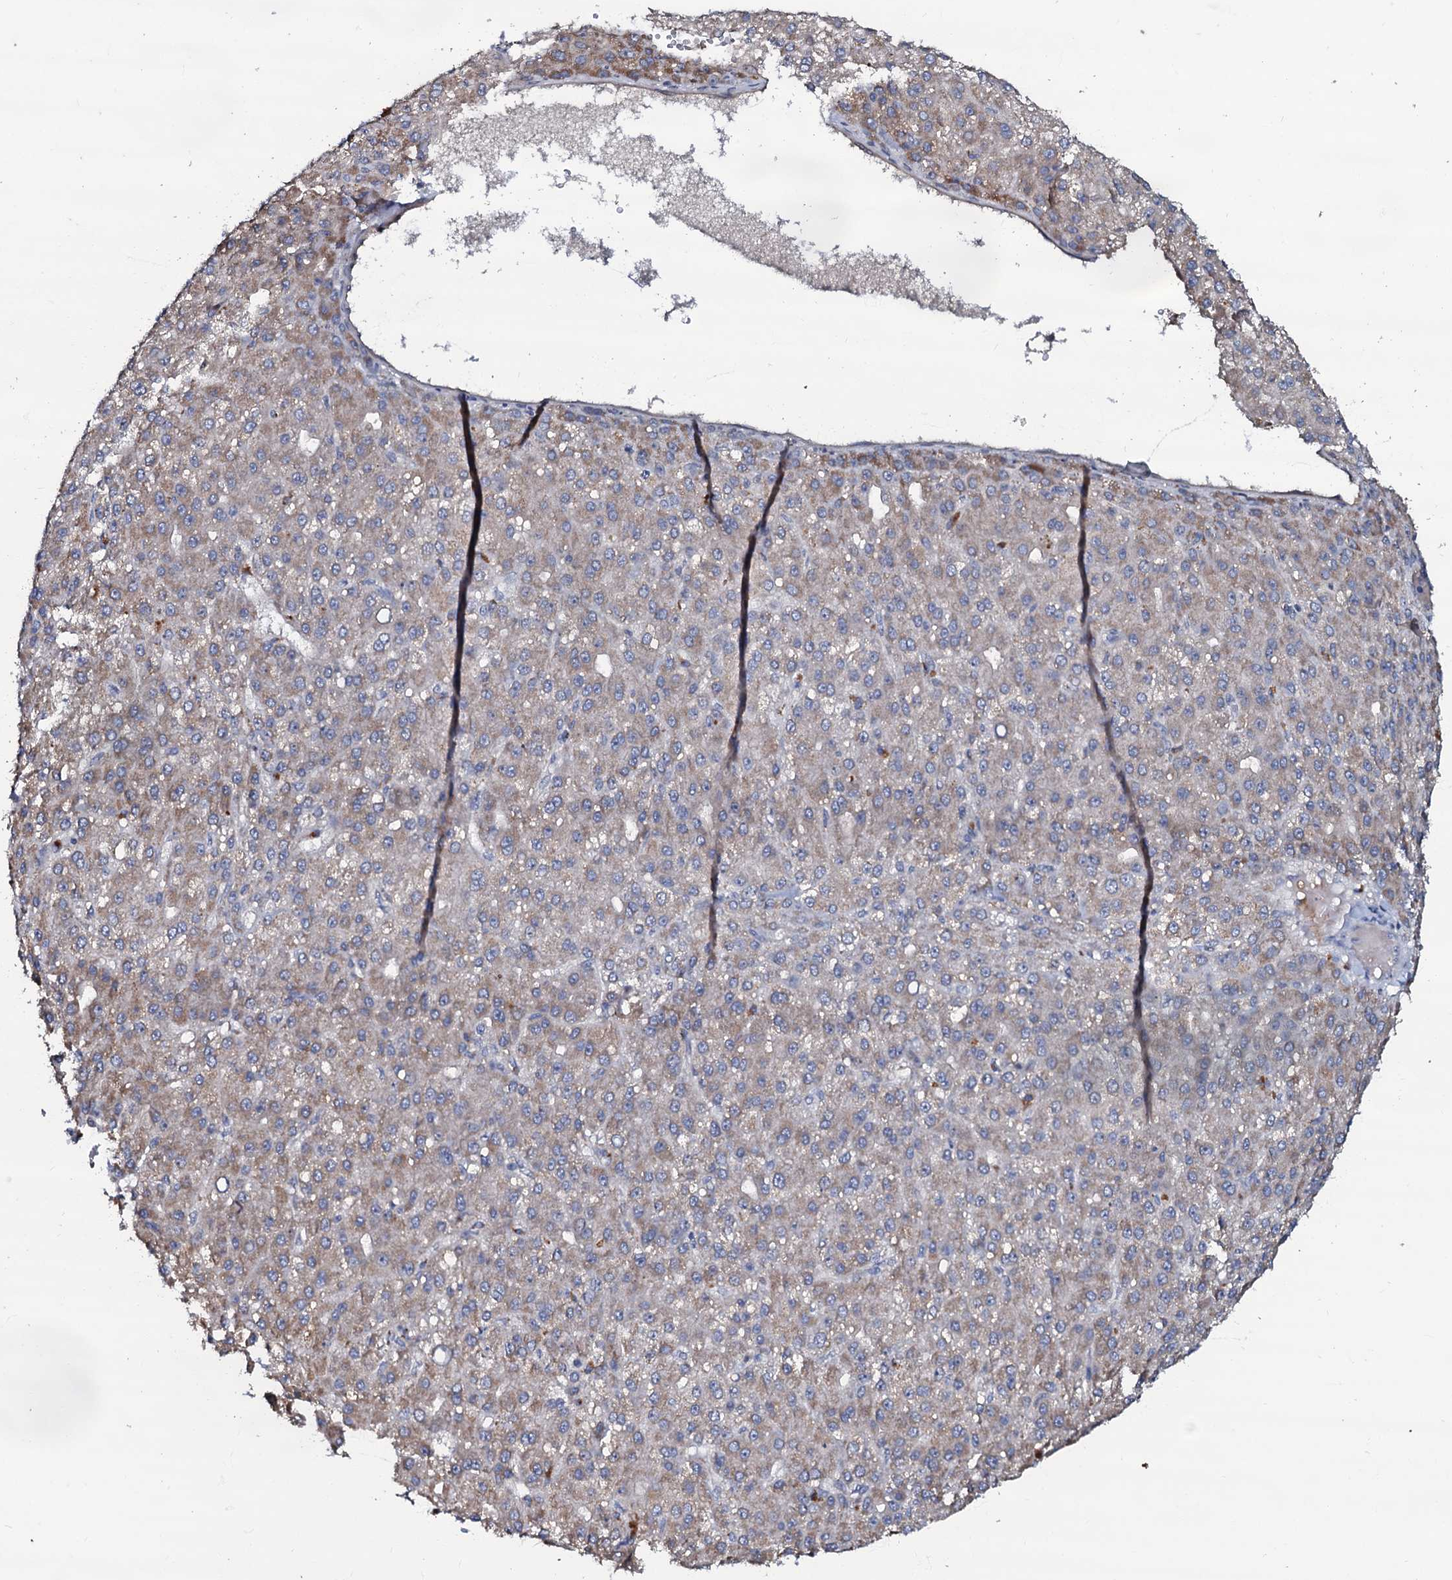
{"staining": {"intensity": "weak", "quantity": "25%-75%", "location": "cytoplasmic/membranous"}, "tissue": "liver cancer", "cell_type": "Tumor cells", "image_type": "cancer", "snomed": [{"axis": "morphology", "description": "Carcinoma, Hepatocellular, NOS"}, {"axis": "topography", "description": "Liver"}], "caption": "Immunohistochemistry (IHC) image of neoplastic tissue: human liver hepatocellular carcinoma stained using immunohistochemistry displays low levels of weak protein expression localized specifically in the cytoplasmic/membranous of tumor cells, appearing as a cytoplasmic/membranous brown color.", "gene": "CPNE2", "patient": {"sex": "male", "age": 67}}